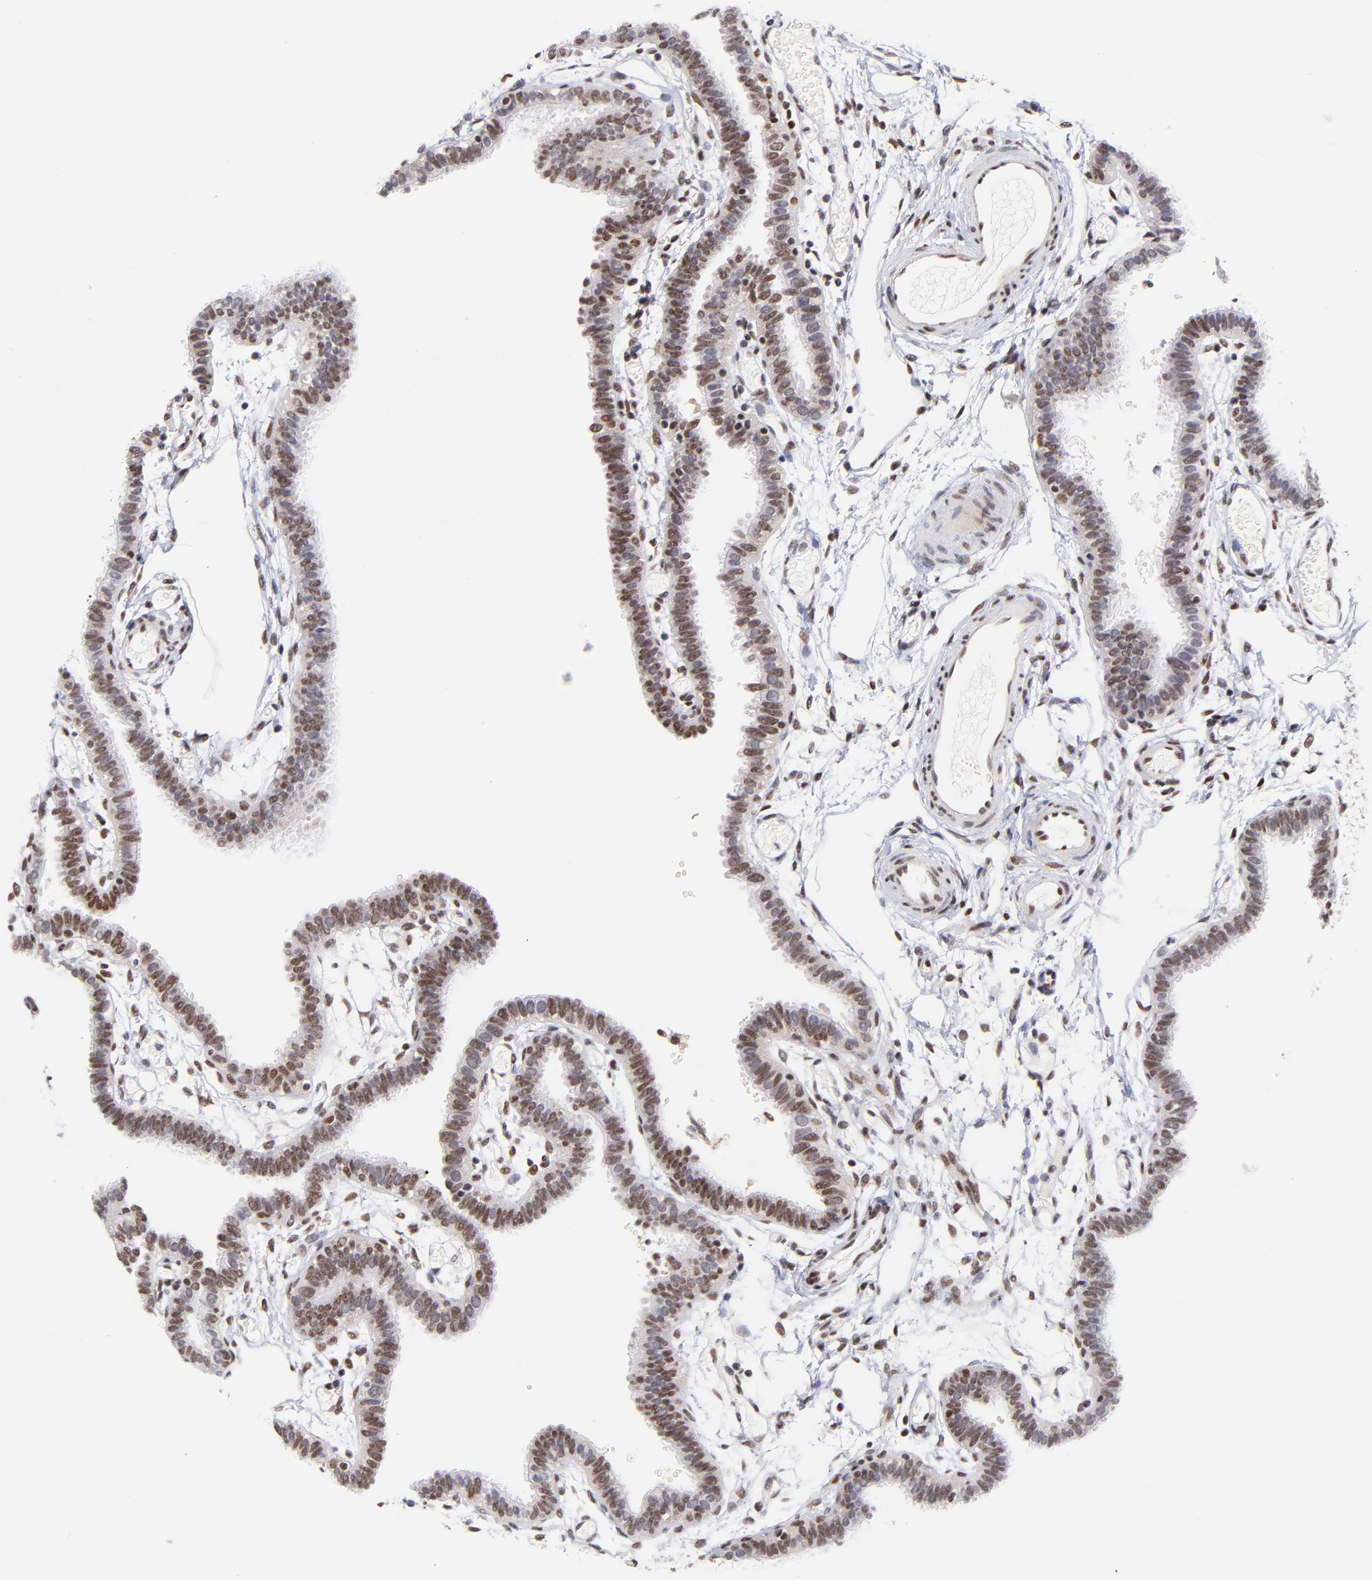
{"staining": {"intensity": "moderate", "quantity": ">75%", "location": "nuclear"}, "tissue": "fallopian tube", "cell_type": "Glandular cells", "image_type": "normal", "snomed": [{"axis": "morphology", "description": "Normal tissue, NOS"}, {"axis": "topography", "description": "Fallopian tube"}], "caption": "IHC of normal human fallopian tube displays medium levels of moderate nuclear positivity in about >75% of glandular cells.", "gene": "MIDEAS", "patient": {"sex": "female", "age": 29}}